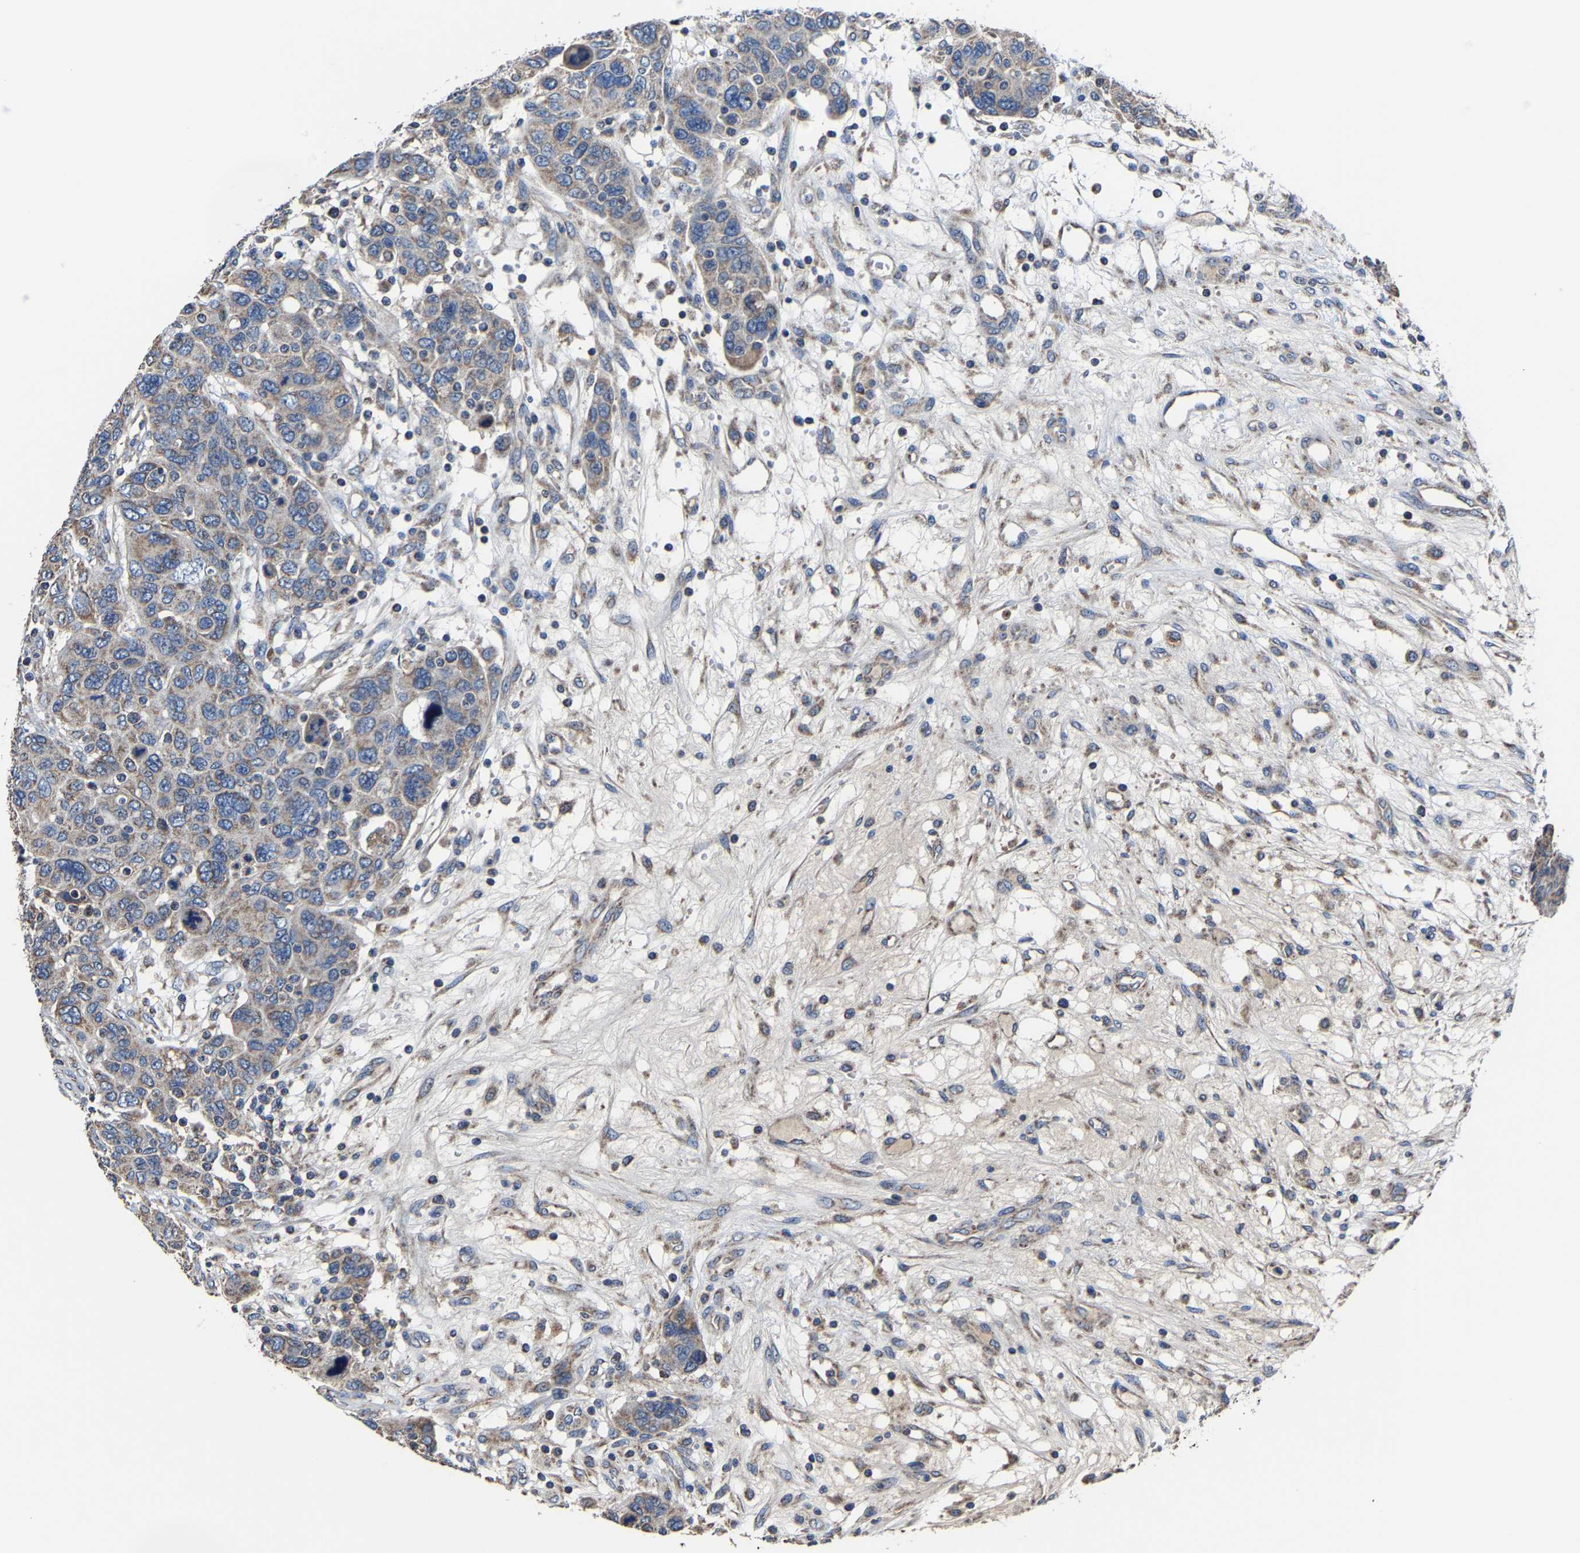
{"staining": {"intensity": "weak", "quantity": "25%-75%", "location": "cytoplasmic/membranous"}, "tissue": "breast cancer", "cell_type": "Tumor cells", "image_type": "cancer", "snomed": [{"axis": "morphology", "description": "Duct carcinoma"}, {"axis": "topography", "description": "Breast"}], "caption": "A histopathology image showing weak cytoplasmic/membranous expression in approximately 25%-75% of tumor cells in breast cancer (infiltrating ductal carcinoma), as visualized by brown immunohistochemical staining.", "gene": "ZCCHC7", "patient": {"sex": "female", "age": 37}}